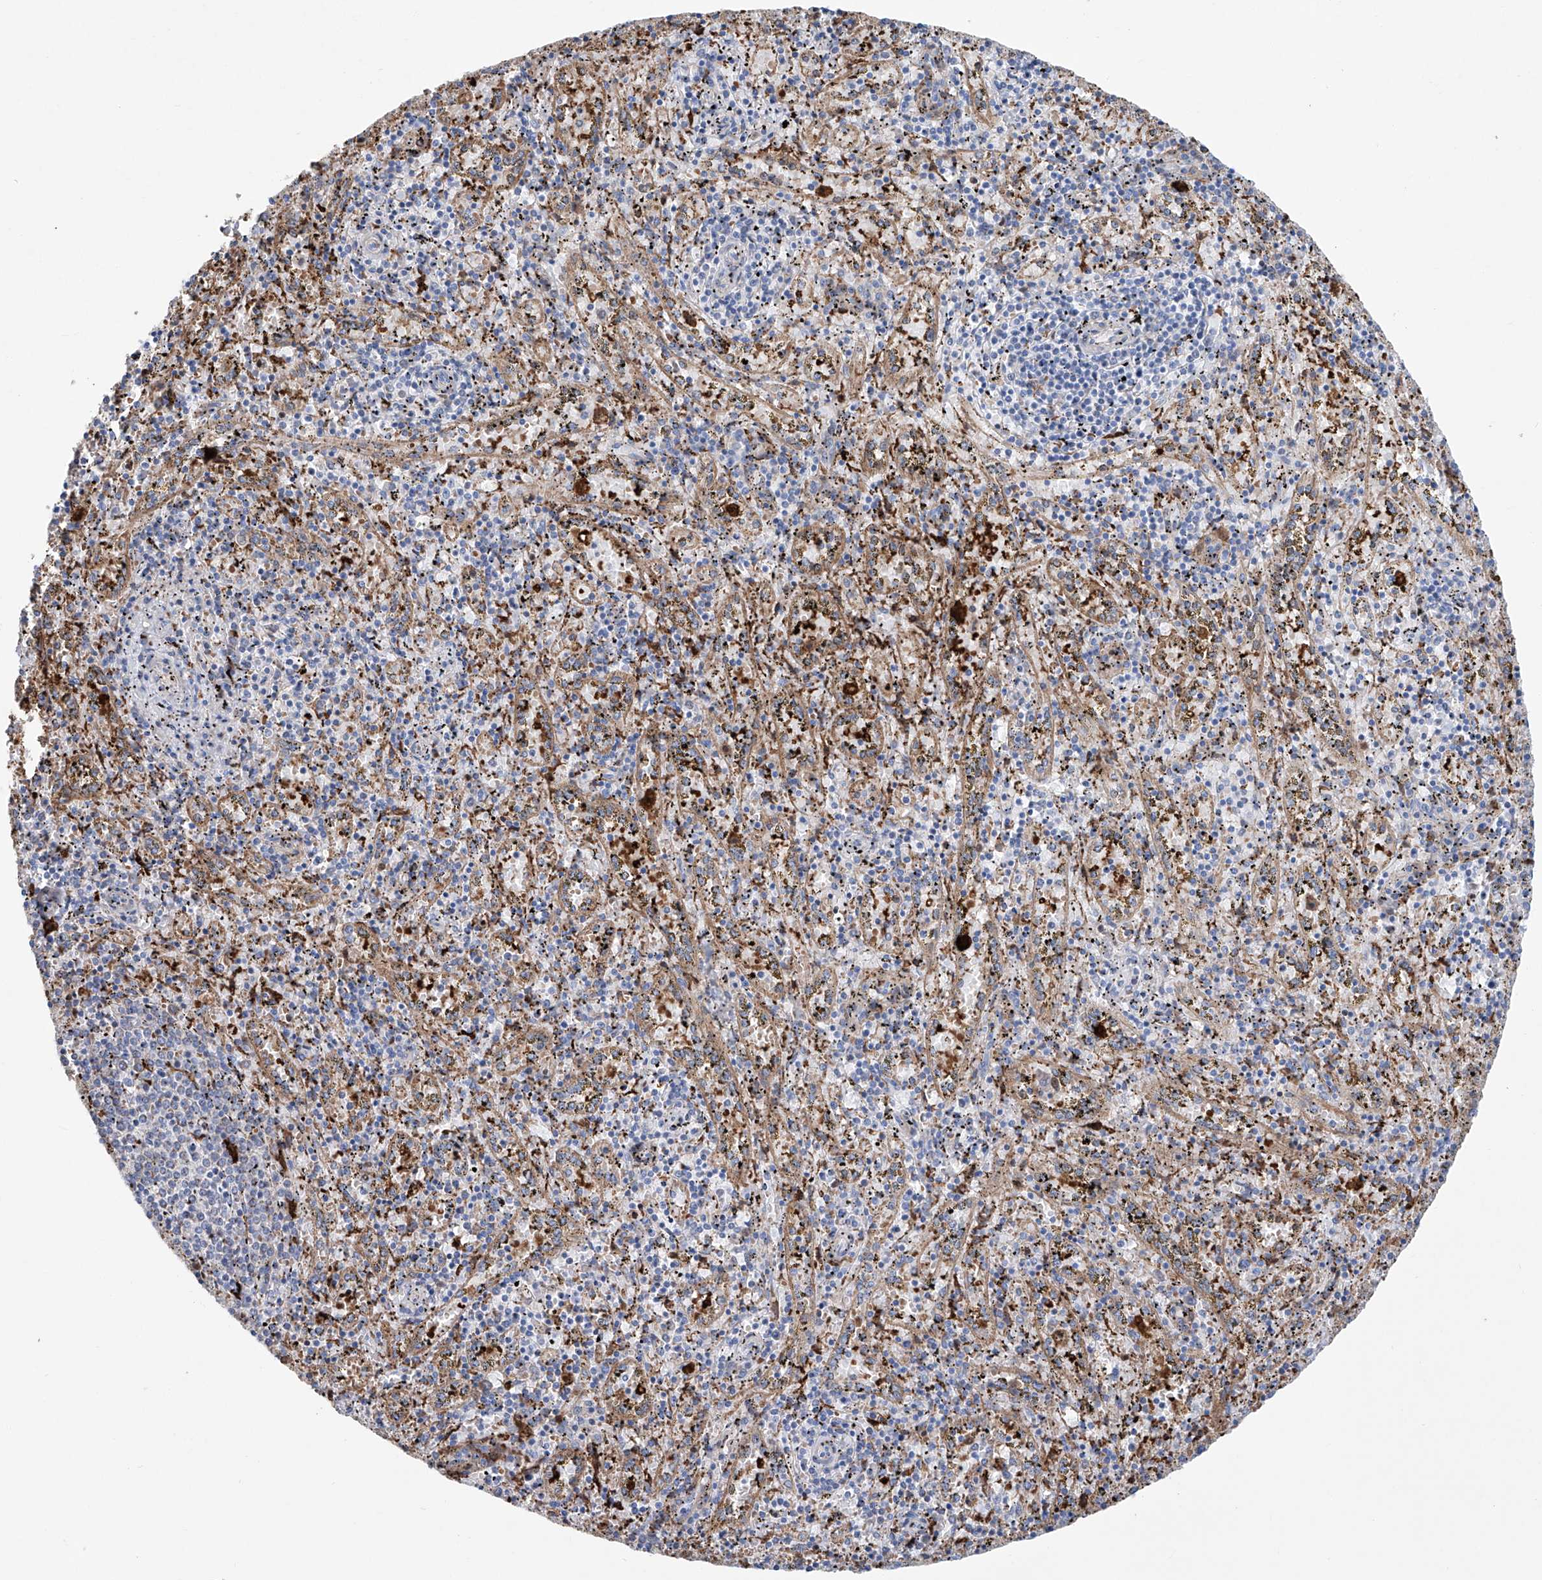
{"staining": {"intensity": "weak", "quantity": "<25%", "location": "cytoplasmic/membranous"}, "tissue": "spleen", "cell_type": "Cells in red pulp", "image_type": "normal", "snomed": [{"axis": "morphology", "description": "Normal tissue, NOS"}, {"axis": "topography", "description": "Spleen"}], "caption": "This is an IHC photomicrograph of normal spleen. There is no positivity in cells in red pulp.", "gene": "ALDH6A1", "patient": {"sex": "male", "age": 11}}